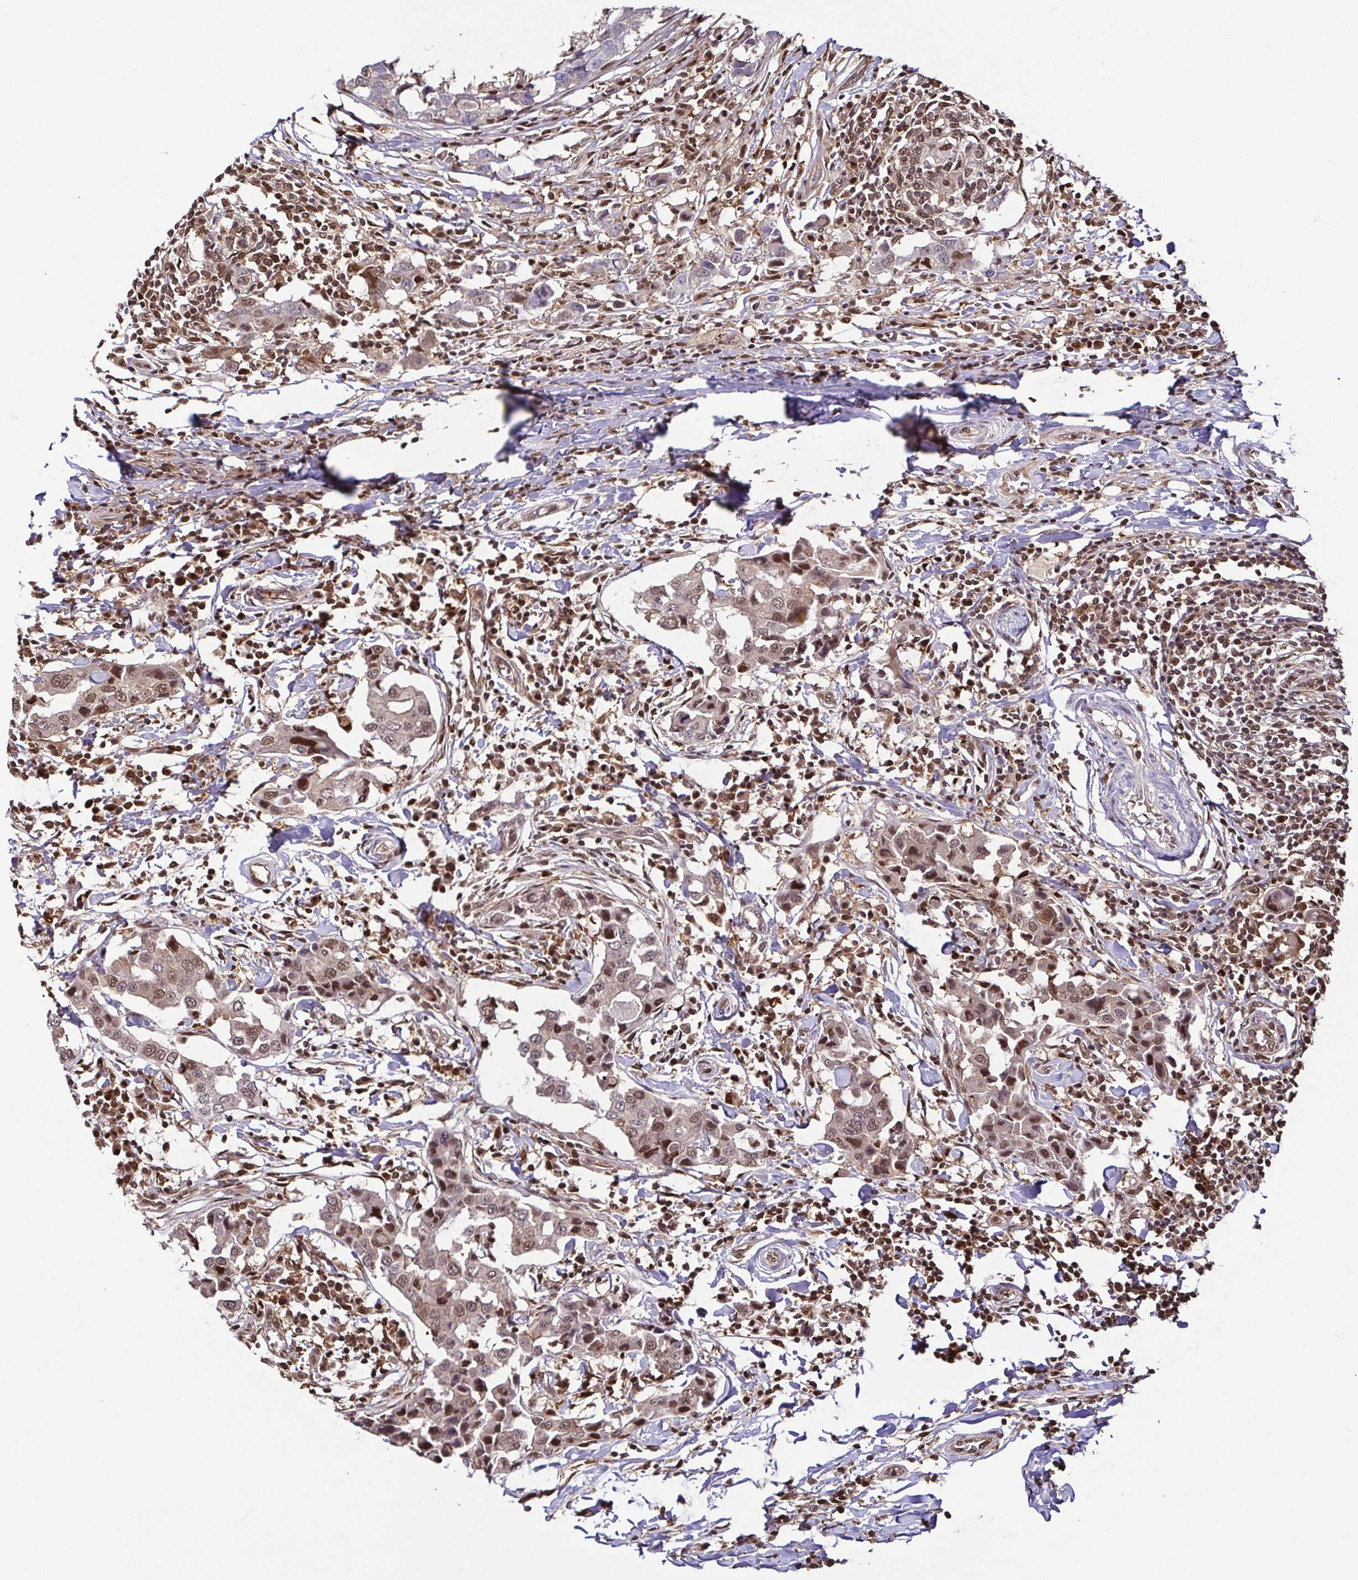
{"staining": {"intensity": "moderate", "quantity": "25%-75%", "location": "cytoplasmic/membranous,nuclear"}, "tissue": "breast cancer", "cell_type": "Tumor cells", "image_type": "cancer", "snomed": [{"axis": "morphology", "description": "Duct carcinoma"}, {"axis": "topography", "description": "Breast"}], "caption": "This is a histology image of immunohistochemistry (IHC) staining of breast invasive ductal carcinoma, which shows moderate positivity in the cytoplasmic/membranous and nuclear of tumor cells.", "gene": "PSMB9", "patient": {"sex": "female", "age": 27}}